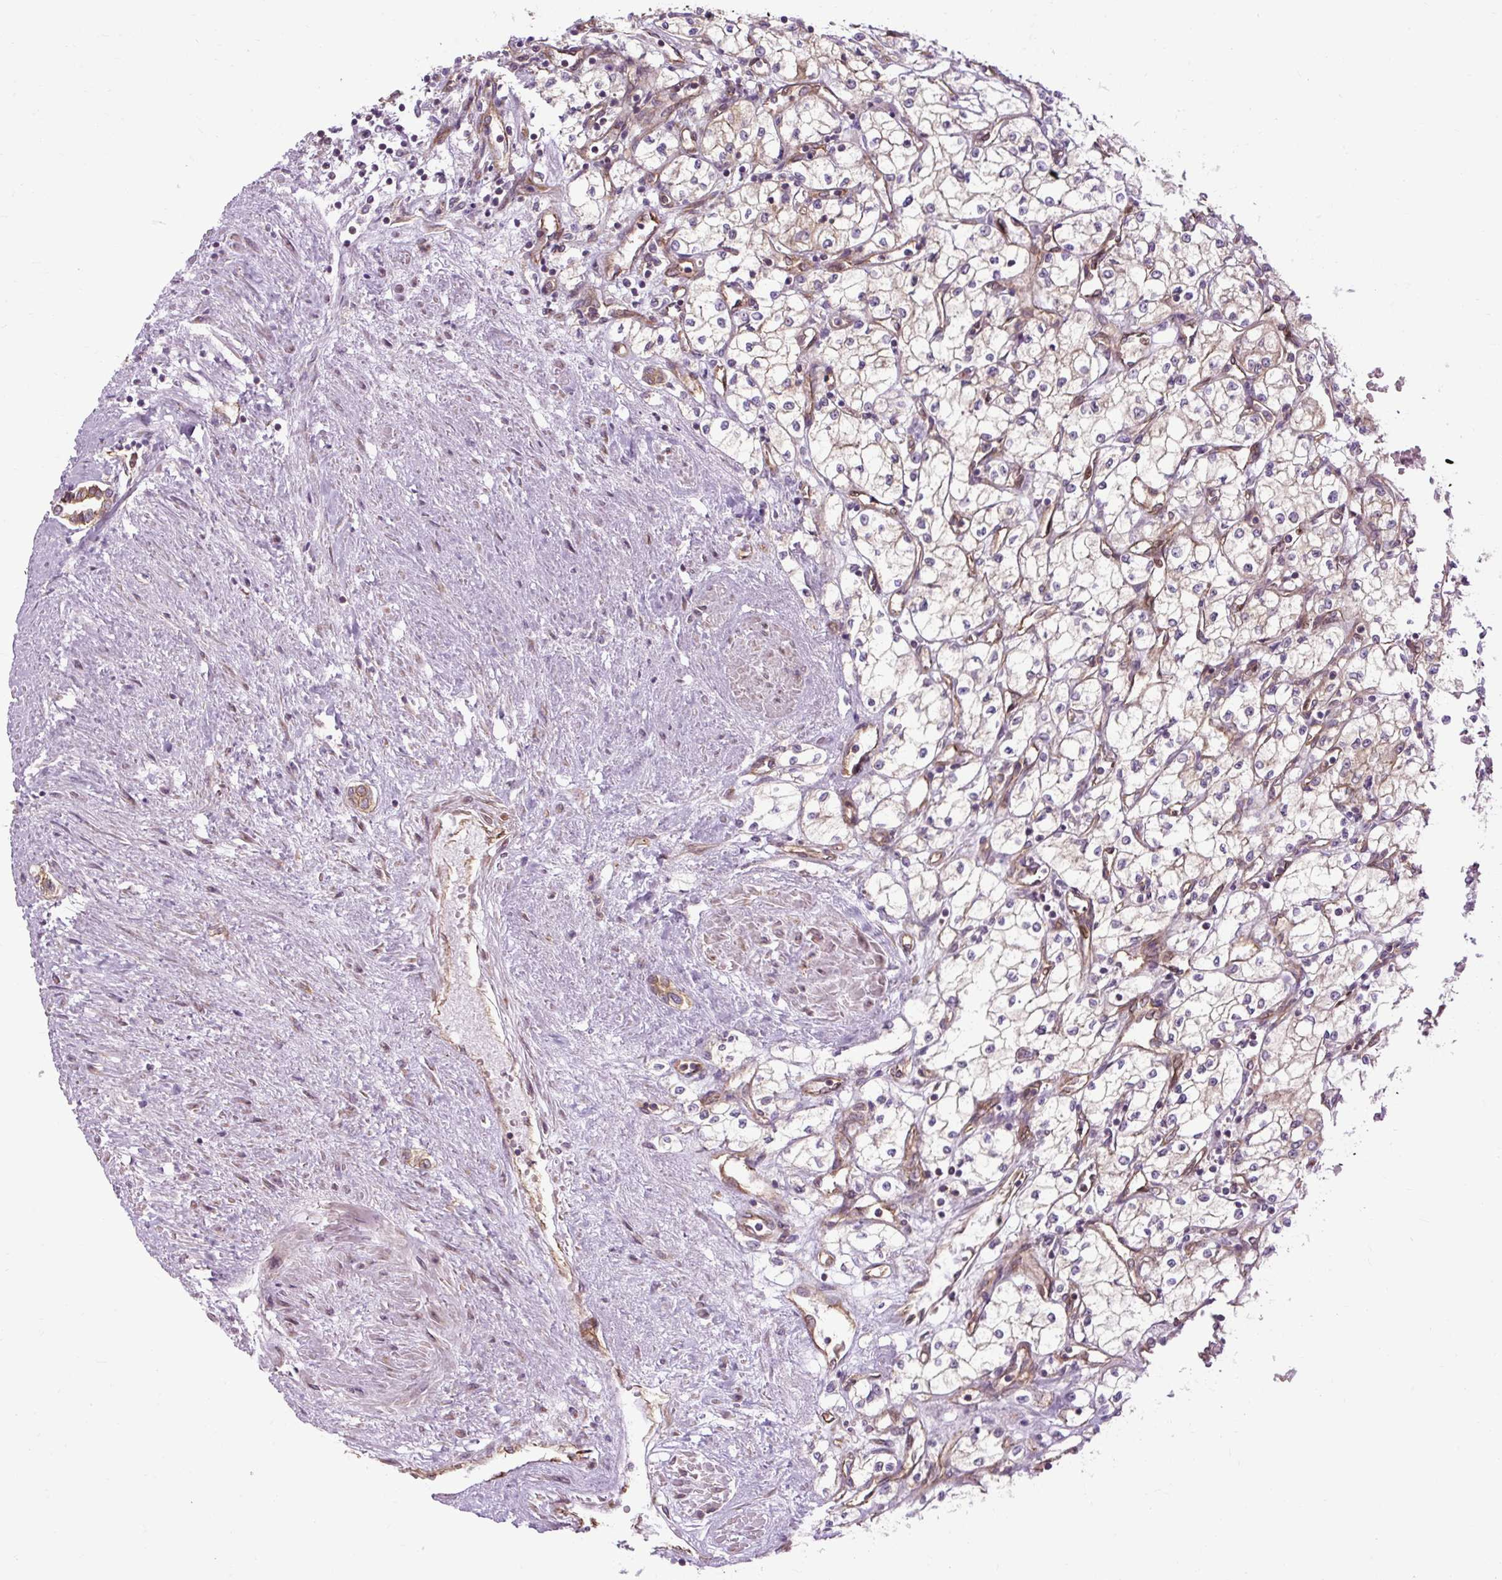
{"staining": {"intensity": "negative", "quantity": "none", "location": "none"}, "tissue": "renal cancer", "cell_type": "Tumor cells", "image_type": "cancer", "snomed": [{"axis": "morphology", "description": "Adenocarcinoma, NOS"}, {"axis": "topography", "description": "Kidney"}], "caption": "High magnification brightfield microscopy of renal cancer stained with DAB (3,3'-diaminobenzidine) (brown) and counterstained with hematoxylin (blue): tumor cells show no significant staining.", "gene": "CCDC93", "patient": {"sex": "male", "age": 59}}